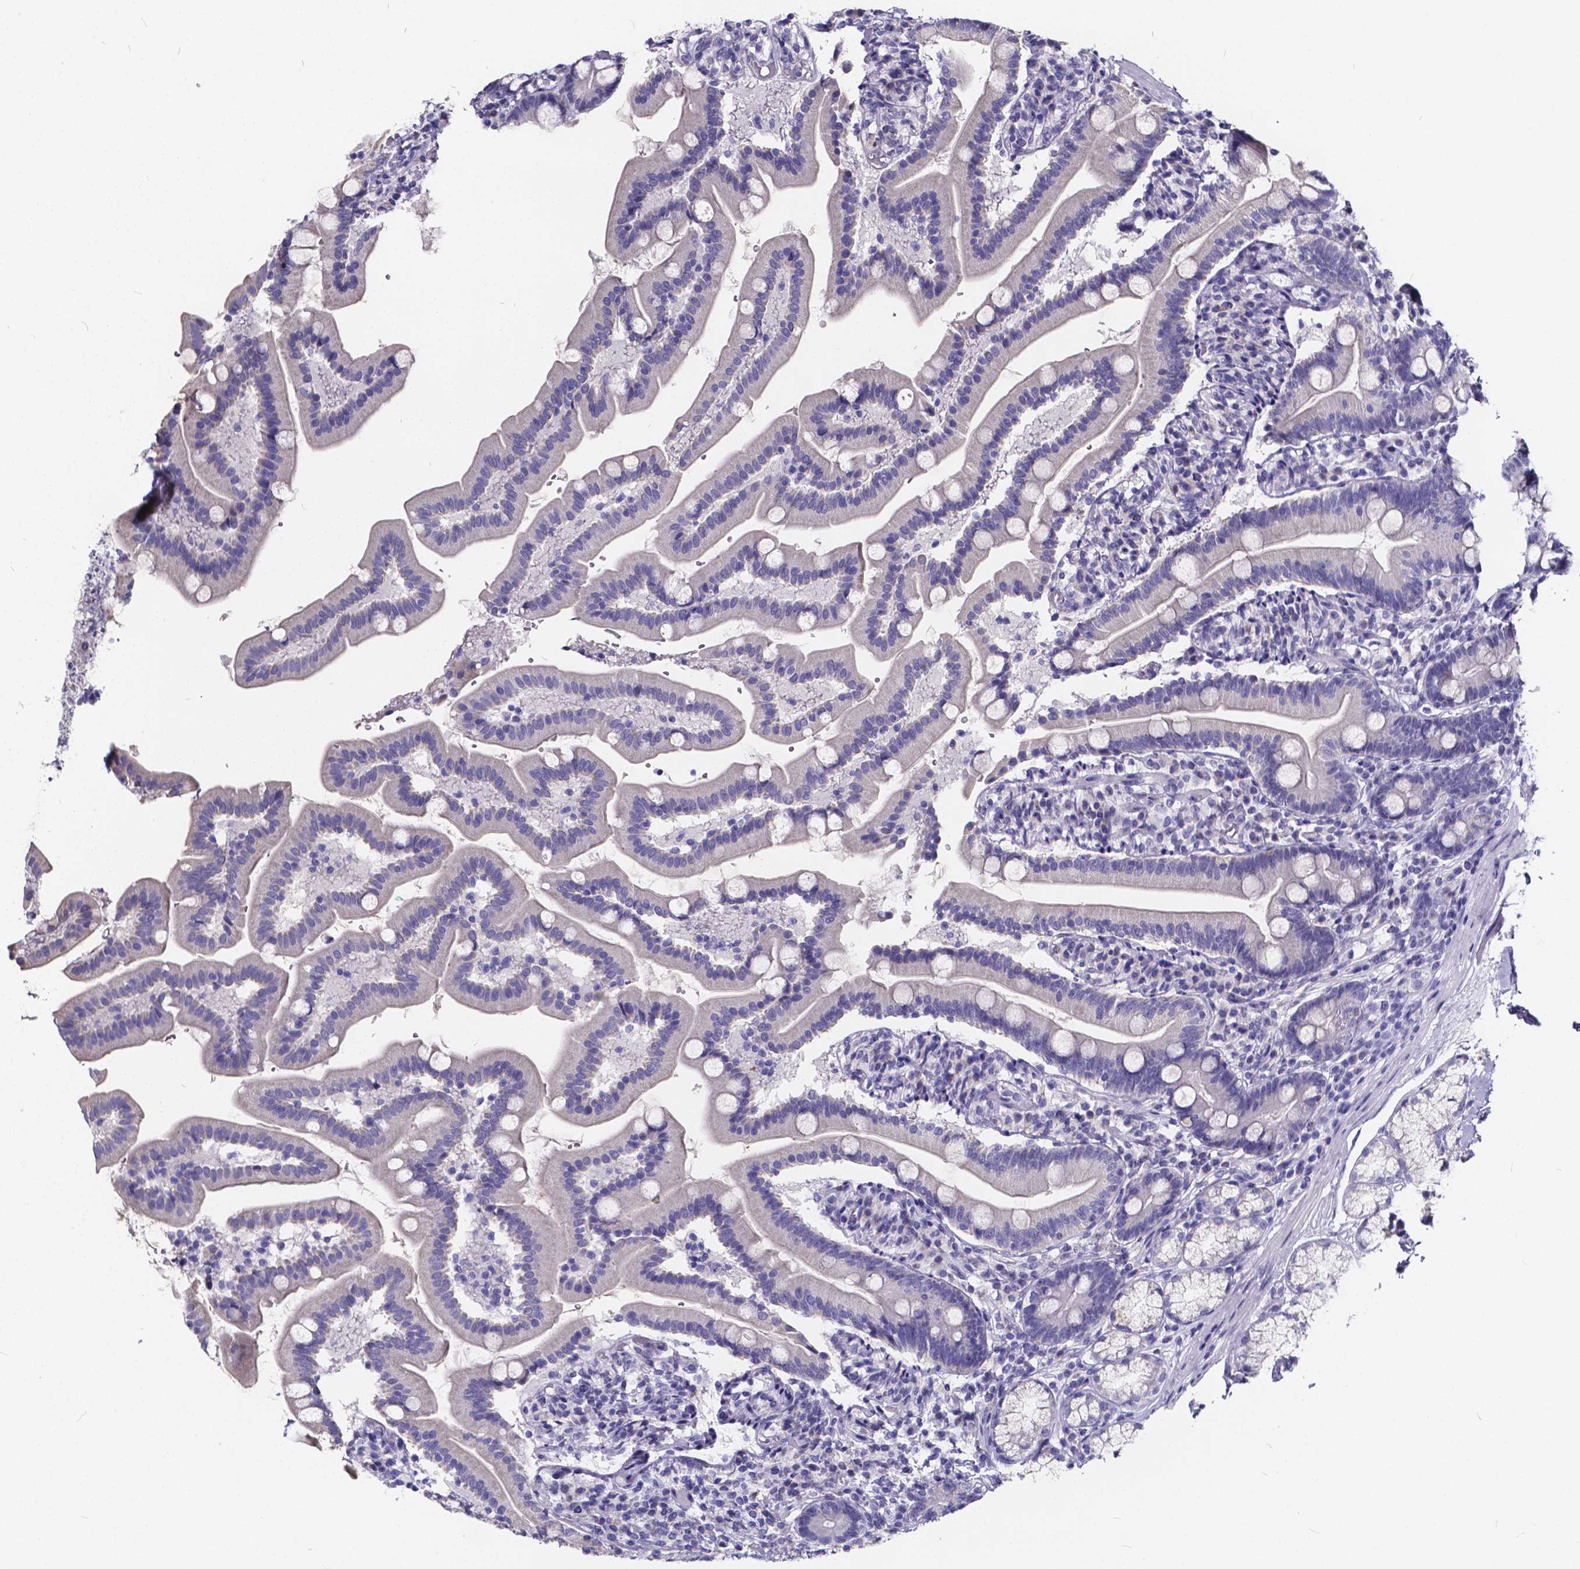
{"staining": {"intensity": "negative", "quantity": "none", "location": "none"}, "tissue": "duodenum", "cell_type": "Glandular cells", "image_type": "normal", "snomed": [{"axis": "morphology", "description": "Normal tissue, NOS"}, {"axis": "topography", "description": "Duodenum"}], "caption": "Glandular cells are negative for brown protein staining in unremarkable duodenum. (Immunohistochemistry, brightfield microscopy, high magnification).", "gene": "SPEF2", "patient": {"sex": "female", "age": 67}}